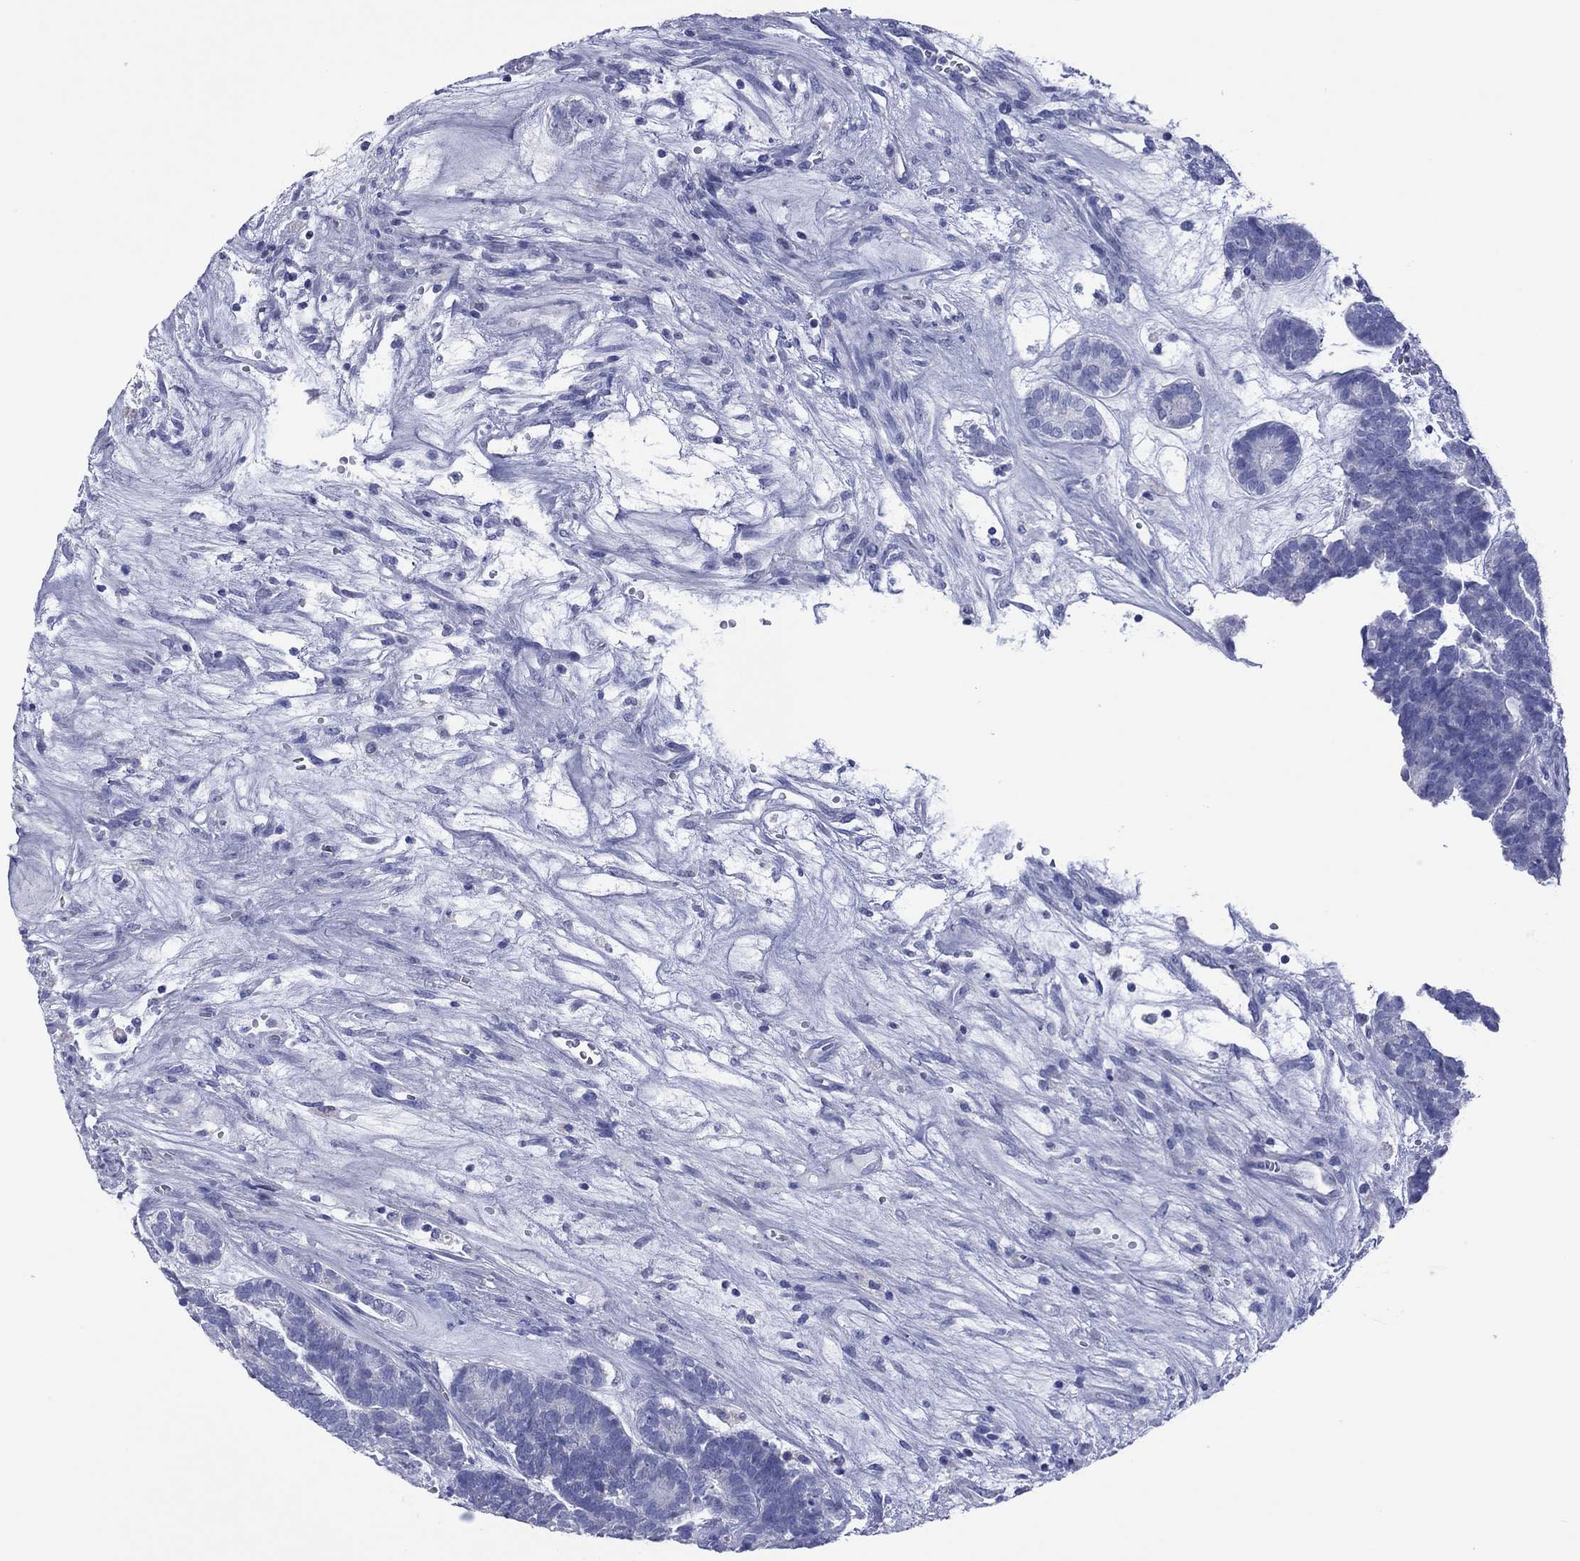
{"staining": {"intensity": "negative", "quantity": "none", "location": "none"}, "tissue": "head and neck cancer", "cell_type": "Tumor cells", "image_type": "cancer", "snomed": [{"axis": "morphology", "description": "Adenocarcinoma, NOS"}, {"axis": "topography", "description": "Head-Neck"}], "caption": "Protein analysis of head and neck cancer shows no significant expression in tumor cells. (Stains: DAB (3,3'-diaminobenzidine) immunohistochemistry with hematoxylin counter stain, Microscopy: brightfield microscopy at high magnification).", "gene": "VSIG10", "patient": {"sex": "female", "age": 81}}